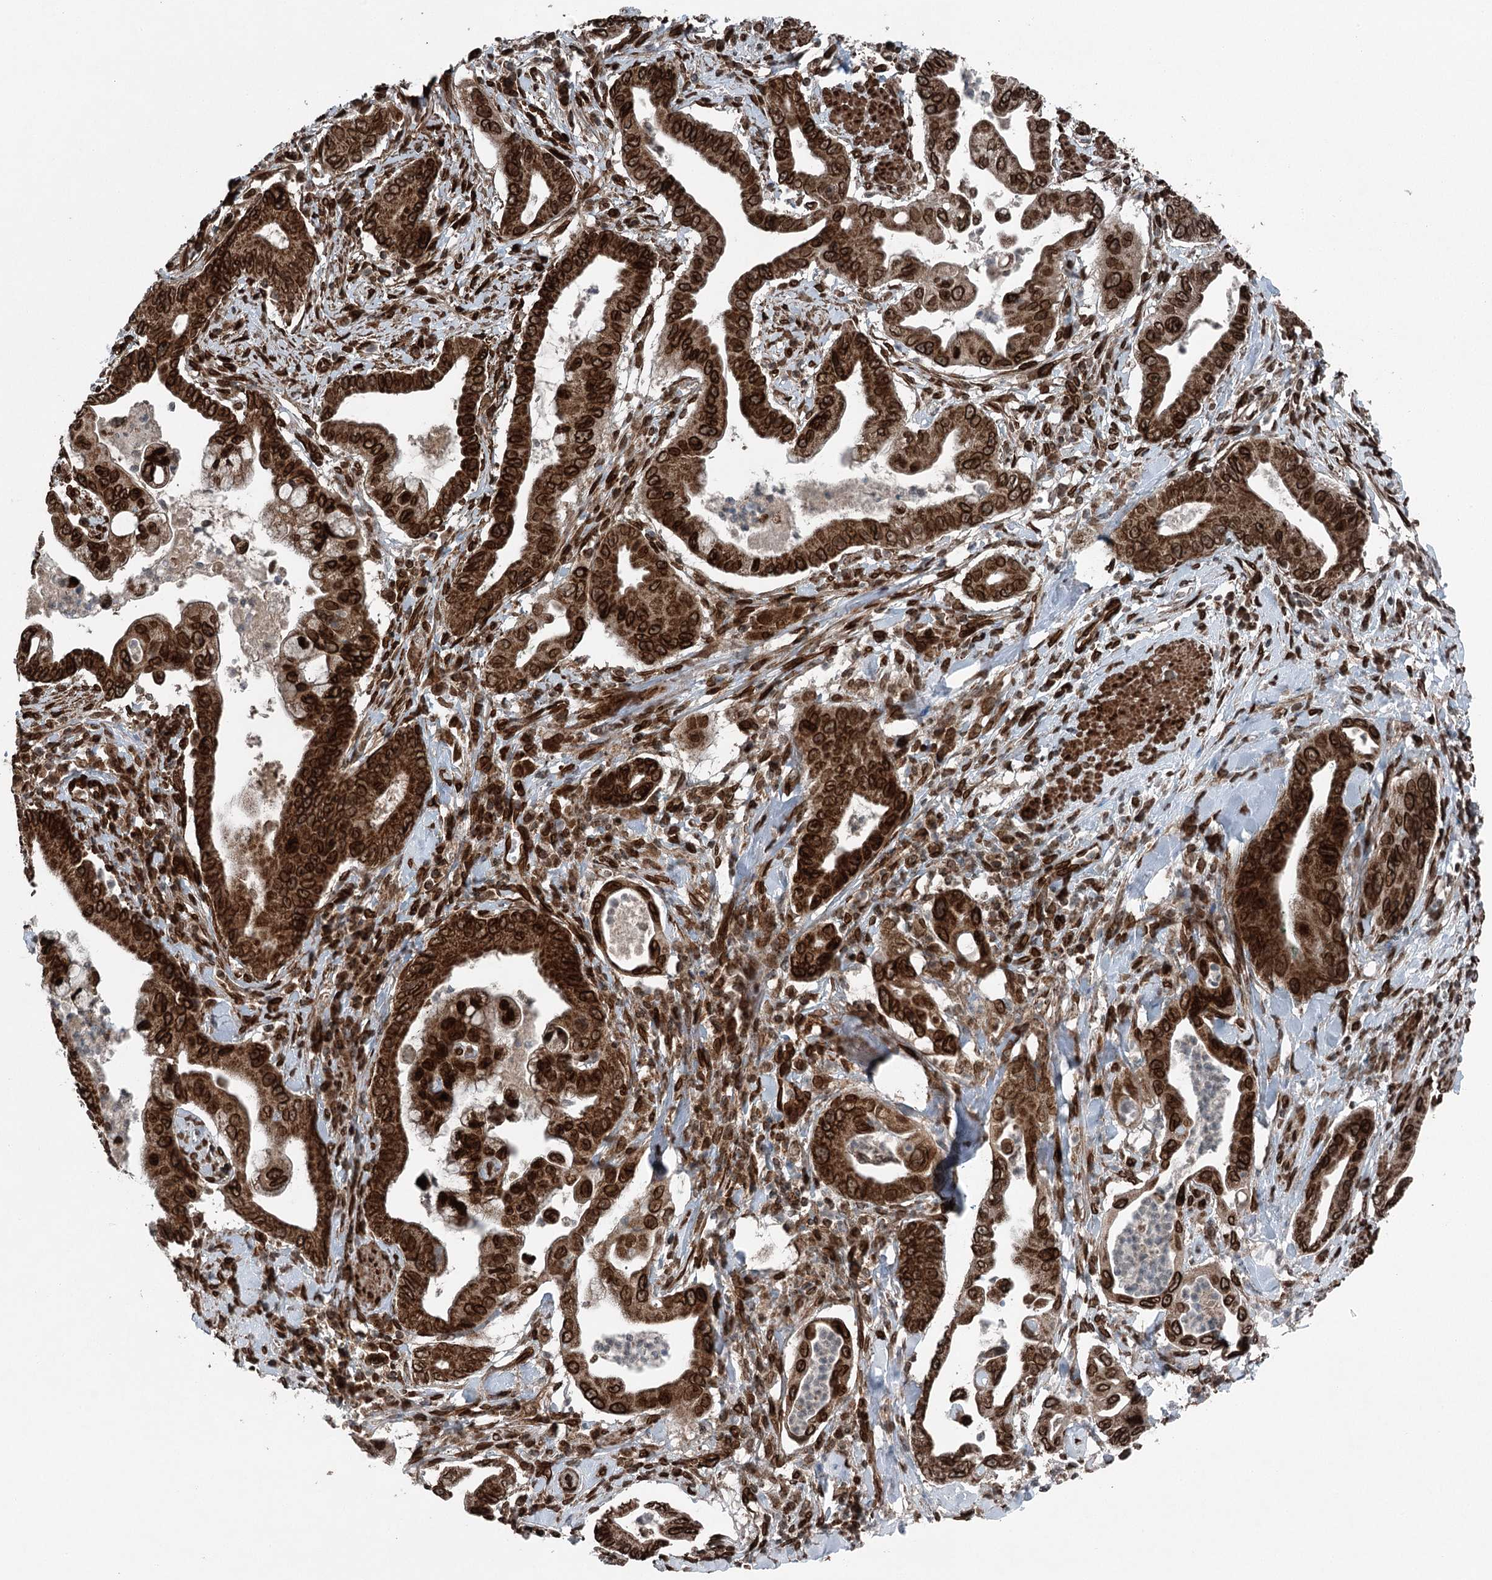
{"staining": {"intensity": "strong", "quantity": ">75%", "location": "cytoplasmic/membranous"}, "tissue": "pancreatic cancer", "cell_type": "Tumor cells", "image_type": "cancer", "snomed": [{"axis": "morphology", "description": "Adenocarcinoma, NOS"}, {"axis": "topography", "description": "Pancreas"}], "caption": "Protein positivity by immunohistochemistry (IHC) shows strong cytoplasmic/membranous expression in about >75% of tumor cells in pancreatic cancer (adenocarcinoma). (Stains: DAB in brown, nuclei in blue, Microscopy: brightfield microscopy at high magnification).", "gene": "BCKDHA", "patient": {"sex": "male", "age": 78}}